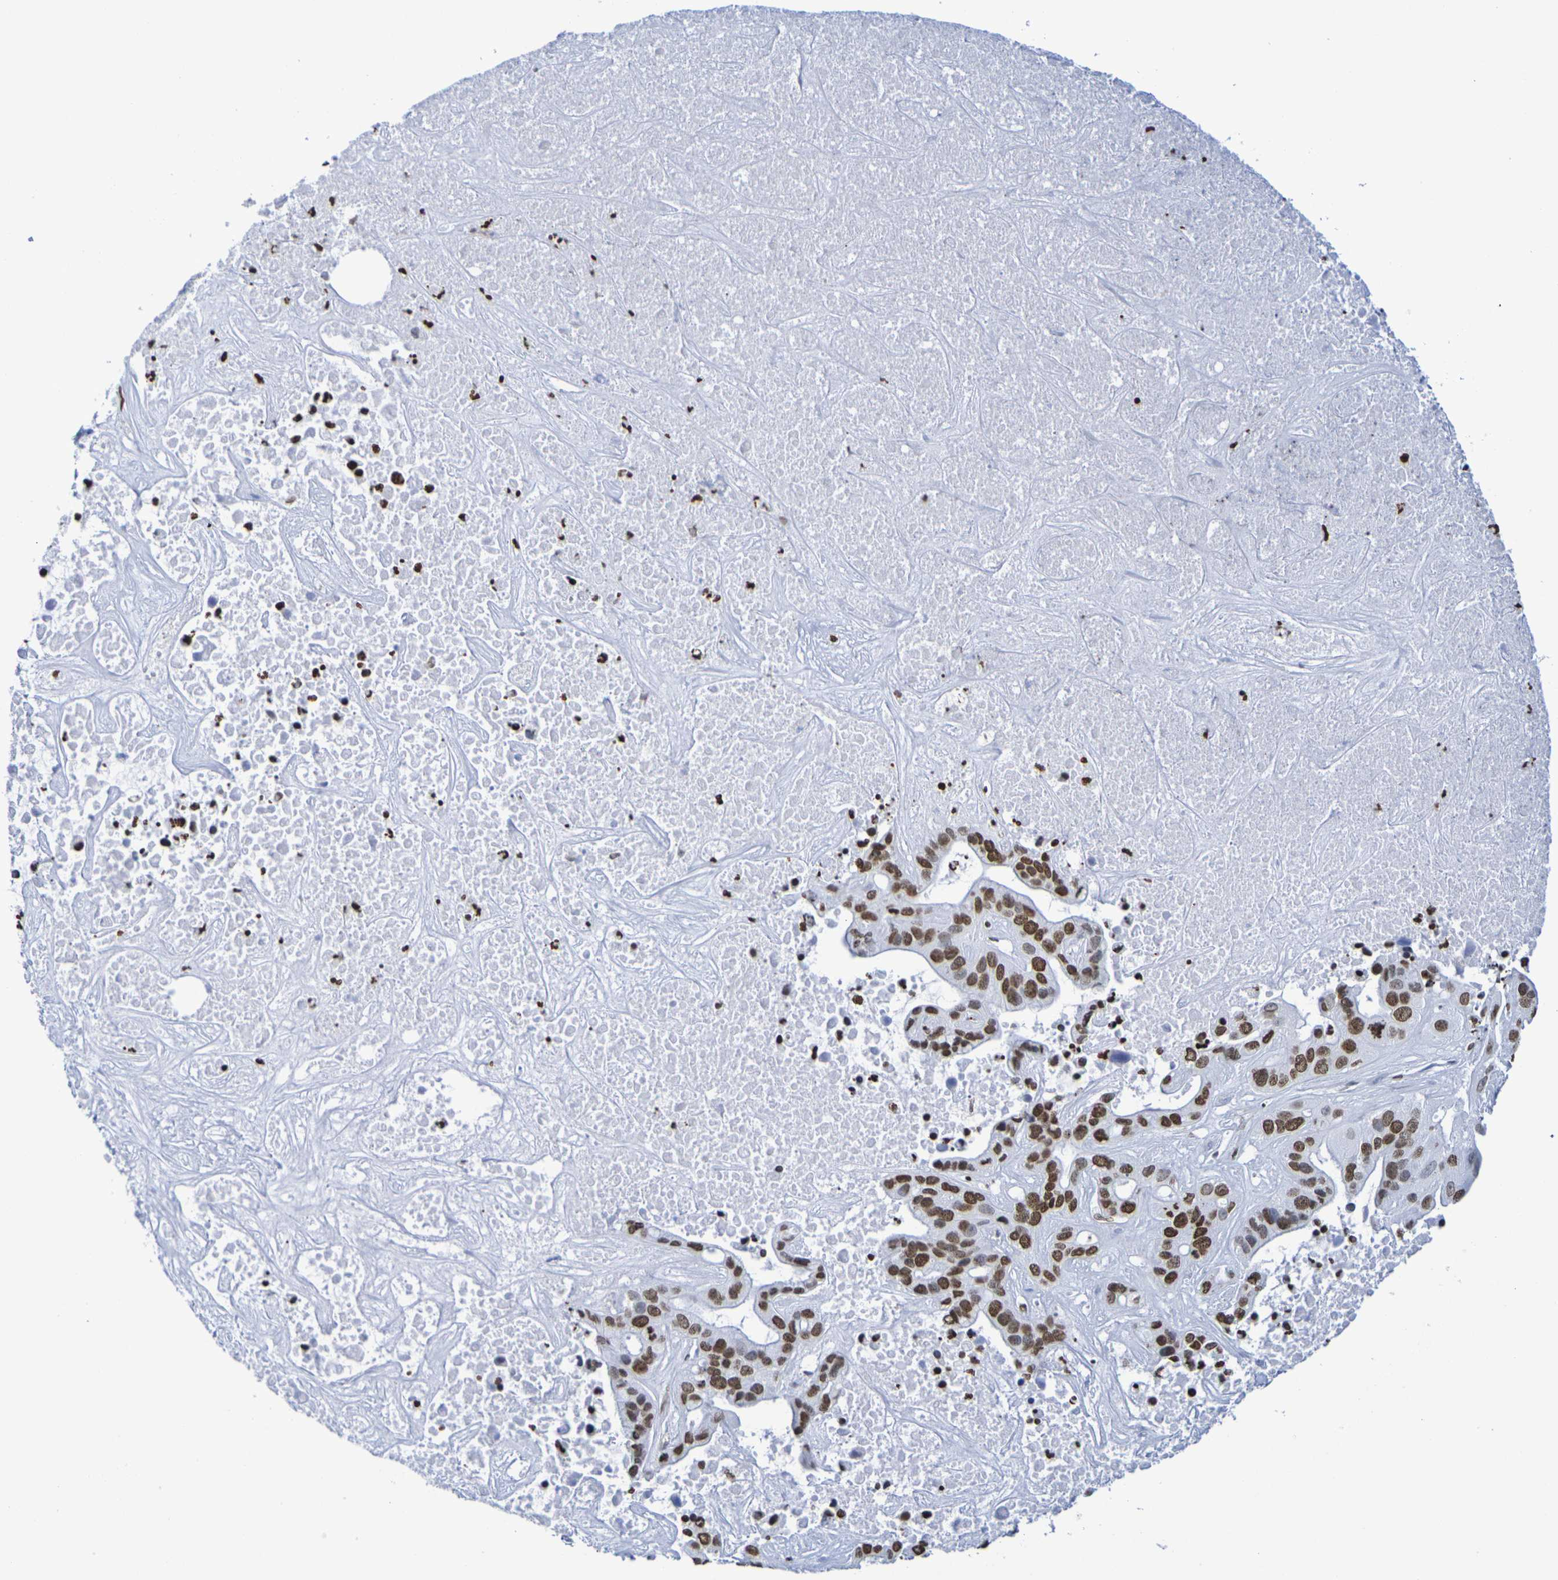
{"staining": {"intensity": "strong", "quantity": ">75%", "location": "nuclear"}, "tissue": "liver cancer", "cell_type": "Tumor cells", "image_type": "cancer", "snomed": [{"axis": "morphology", "description": "Cholangiocarcinoma"}, {"axis": "topography", "description": "Liver"}], "caption": "High-magnification brightfield microscopy of liver cancer (cholangiocarcinoma) stained with DAB (brown) and counterstained with hematoxylin (blue). tumor cells exhibit strong nuclear positivity is identified in about>75% of cells.", "gene": "H1-5", "patient": {"sex": "female", "age": 65}}